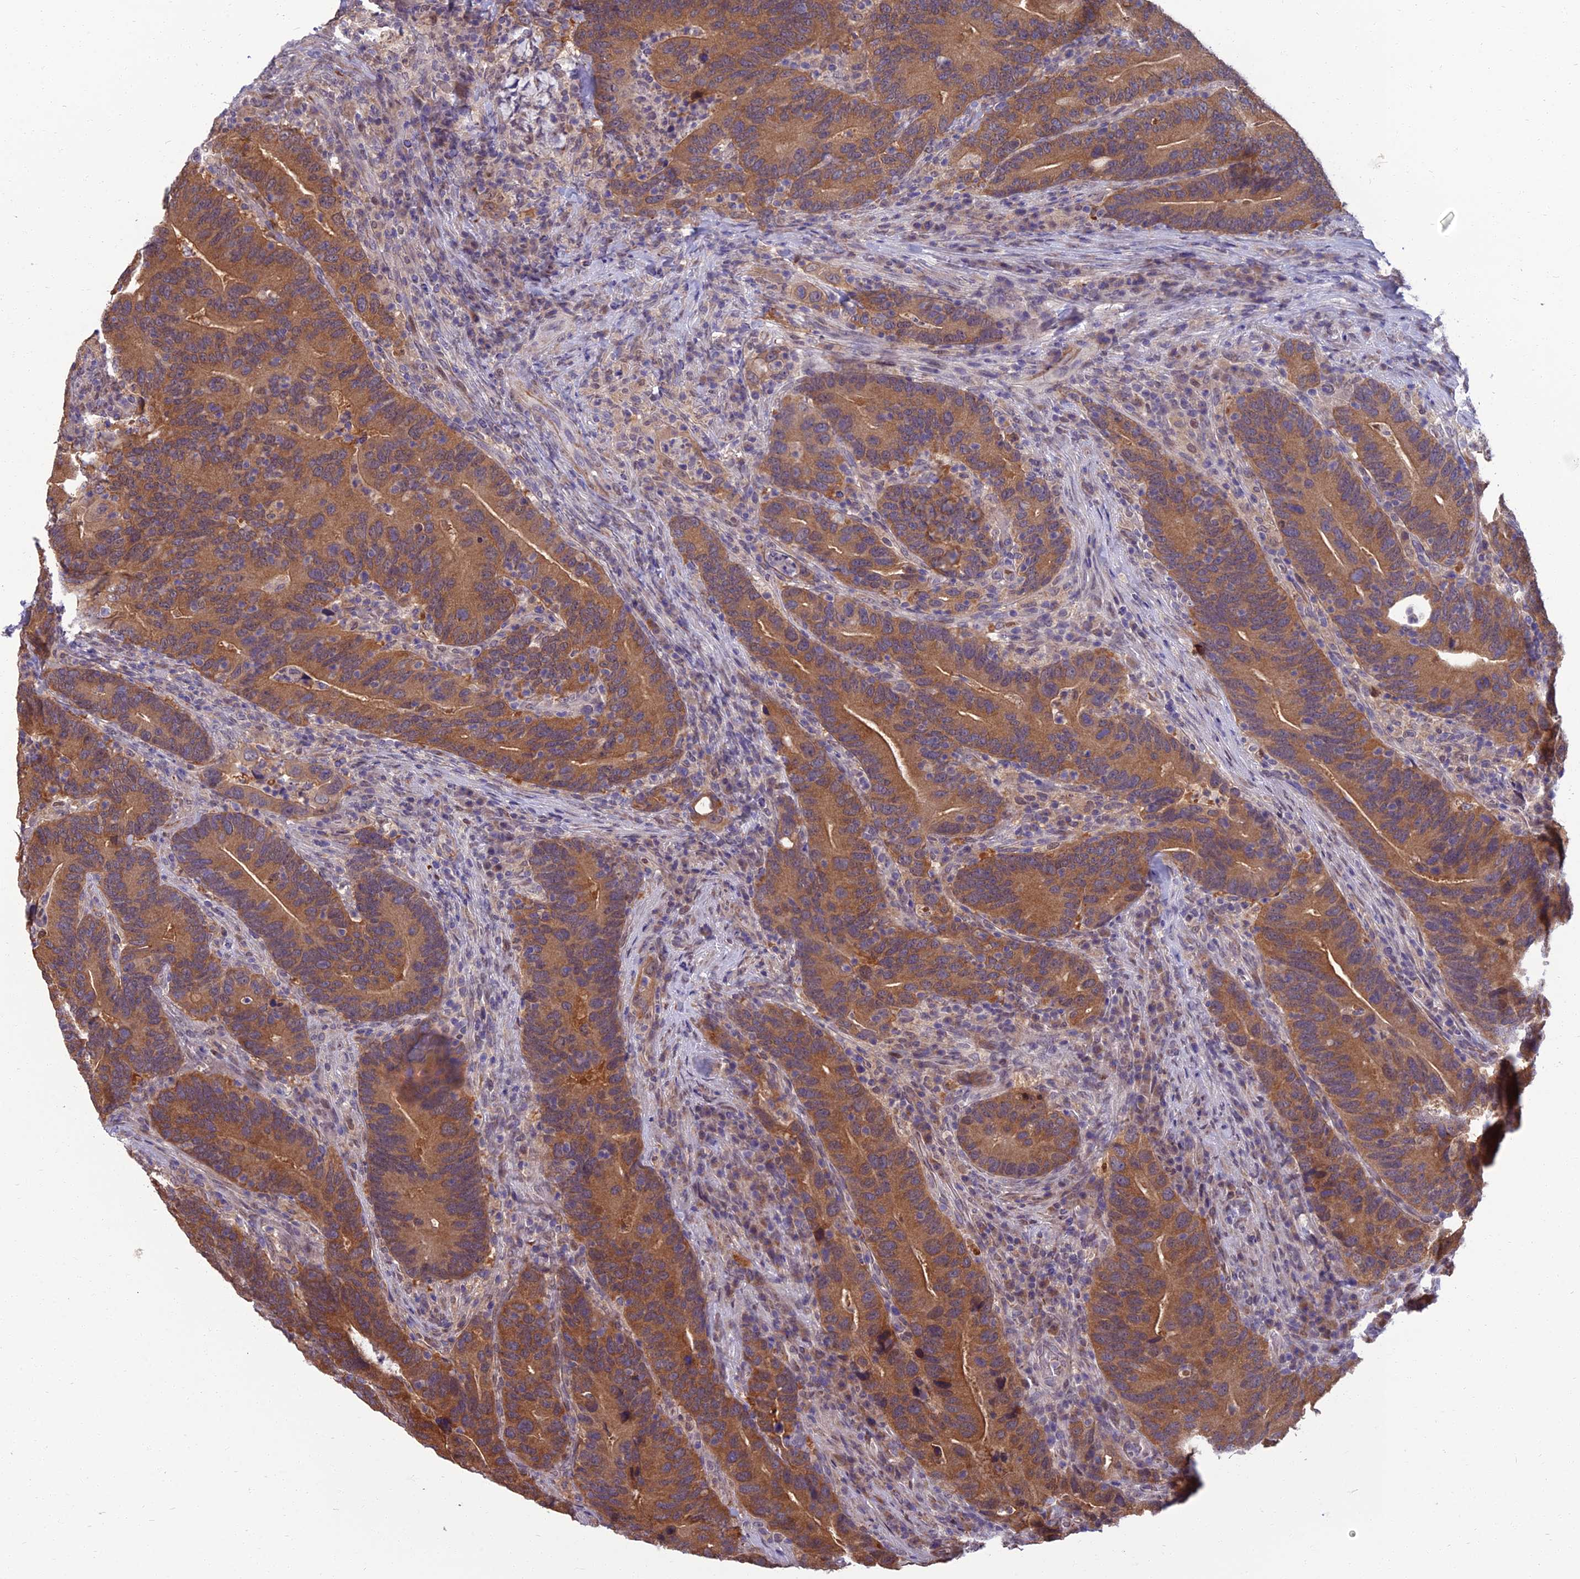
{"staining": {"intensity": "moderate", "quantity": ">75%", "location": "cytoplasmic/membranous"}, "tissue": "colorectal cancer", "cell_type": "Tumor cells", "image_type": "cancer", "snomed": [{"axis": "morphology", "description": "Adenocarcinoma, NOS"}, {"axis": "topography", "description": "Colon"}], "caption": "Protein staining shows moderate cytoplasmic/membranous expression in about >75% of tumor cells in colorectal cancer. (DAB IHC, brown staining for protein, blue staining for nuclei).", "gene": "NR4A3", "patient": {"sex": "female", "age": 66}}